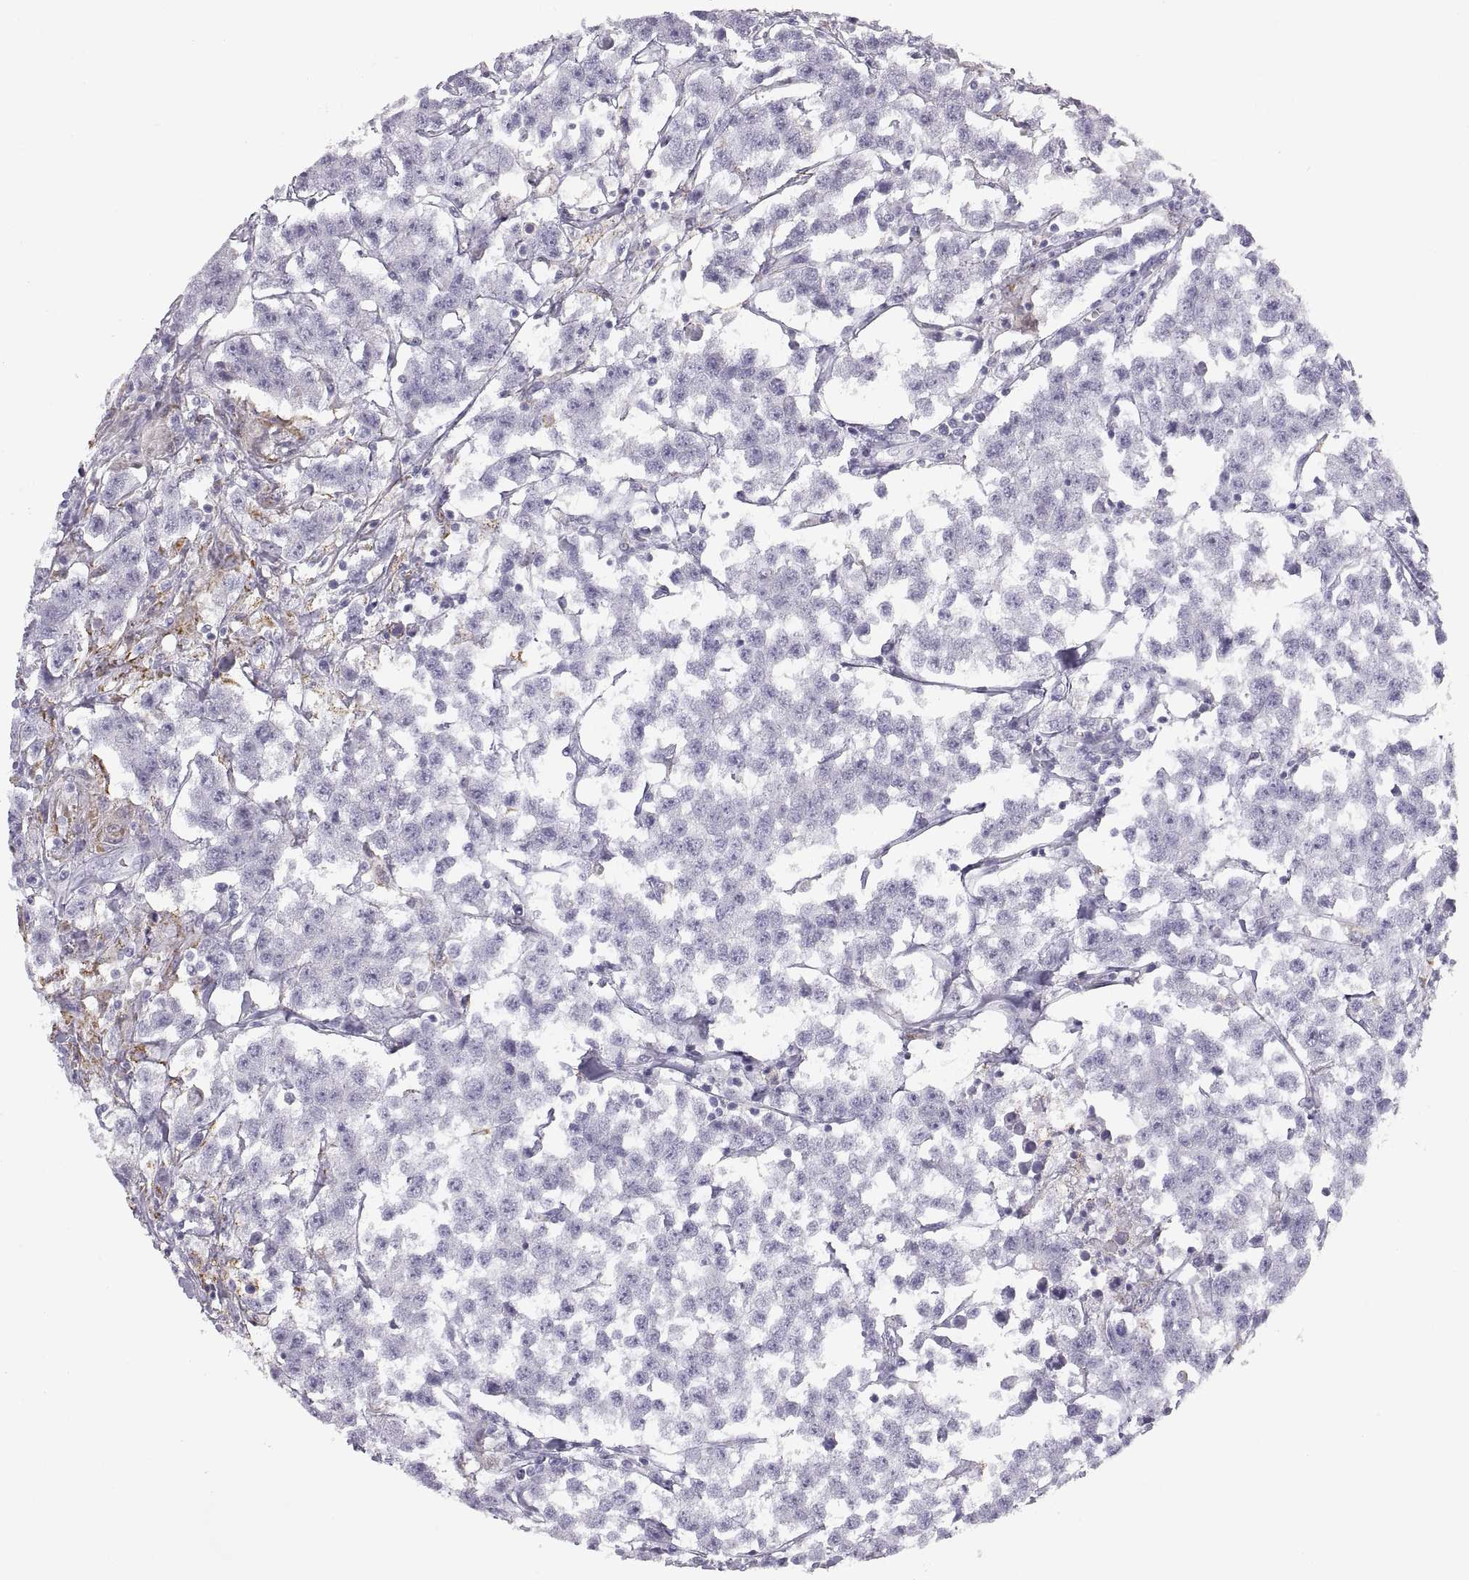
{"staining": {"intensity": "negative", "quantity": "none", "location": "none"}, "tissue": "testis cancer", "cell_type": "Tumor cells", "image_type": "cancer", "snomed": [{"axis": "morphology", "description": "Seminoma, NOS"}, {"axis": "topography", "description": "Testis"}], "caption": "Photomicrograph shows no significant protein expression in tumor cells of testis seminoma.", "gene": "COL9A3", "patient": {"sex": "male", "age": 59}}